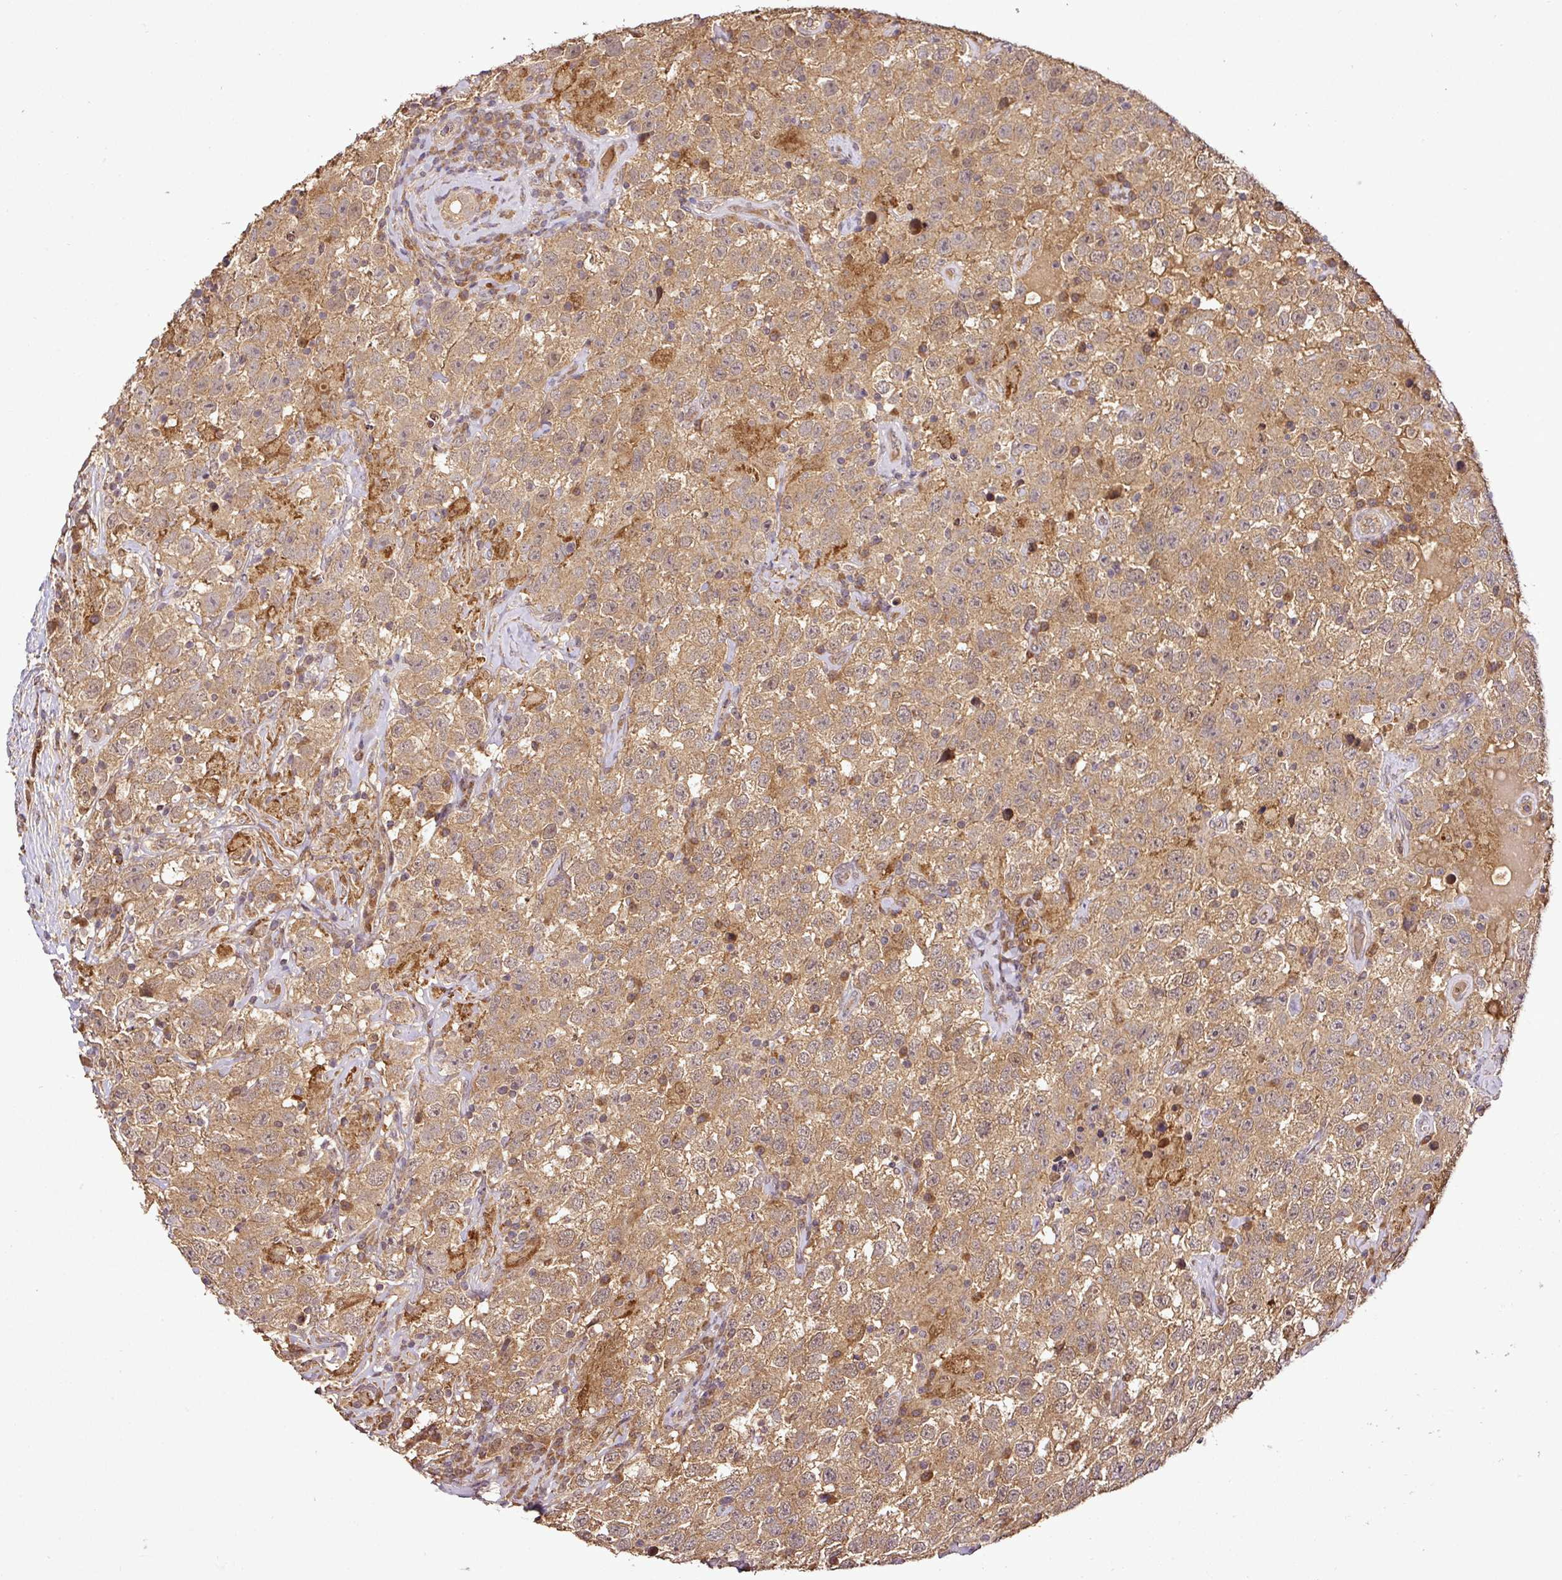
{"staining": {"intensity": "moderate", "quantity": ">75%", "location": "cytoplasmic/membranous,nuclear"}, "tissue": "testis cancer", "cell_type": "Tumor cells", "image_type": "cancer", "snomed": [{"axis": "morphology", "description": "Seminoma, NOS"}, {"axis": "topography", "description": "Testis"}], "caption": "Testis cancer (seminoma) stained with DAB (3,3'-diaminobenzidine) immunohistochemistry (IHC) exhibits medium levels of moderate cytoplasmic/membranous and nuclear positivity in approximately >75% of tumor cells.", "gene": "FAIM", "patient": {"sex": "male", "age": 41}}